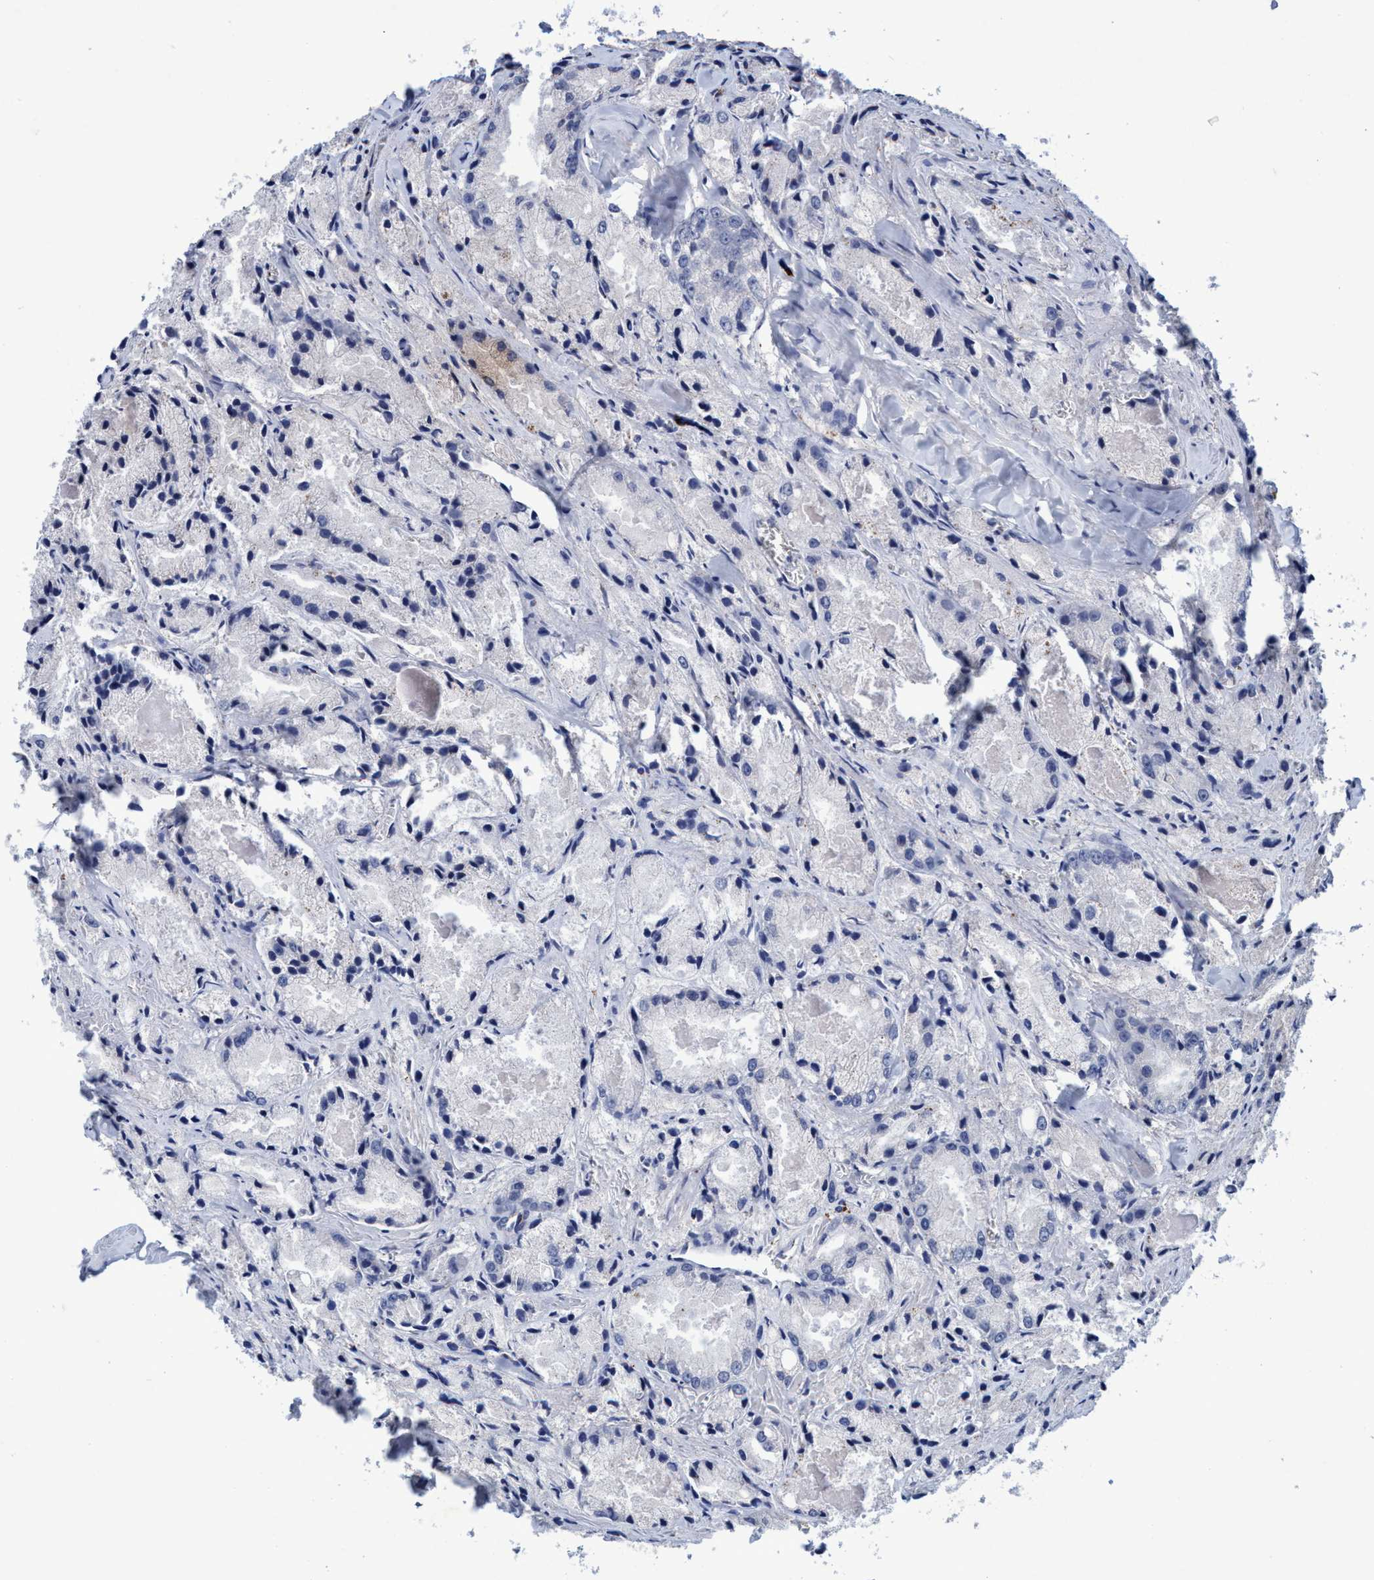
{"staining": {"intensity": "negative", "quantity": "none", "location": "none"}, "tissue": "prostate cancer", "cell_type": "Tumor cells", "image_type": "cancer", "snomed": [{"axis": "morphology", "description": "Adenocarcinoma, Low grade"}, {"axis": "topography", "description": "Prostate"}], "caption": "Human prostate cancer stained for a protein using IHC reveals no positivity in tumor cells.", "gene": "GRB14", "patient": {"sex": "male", "age": 64}}